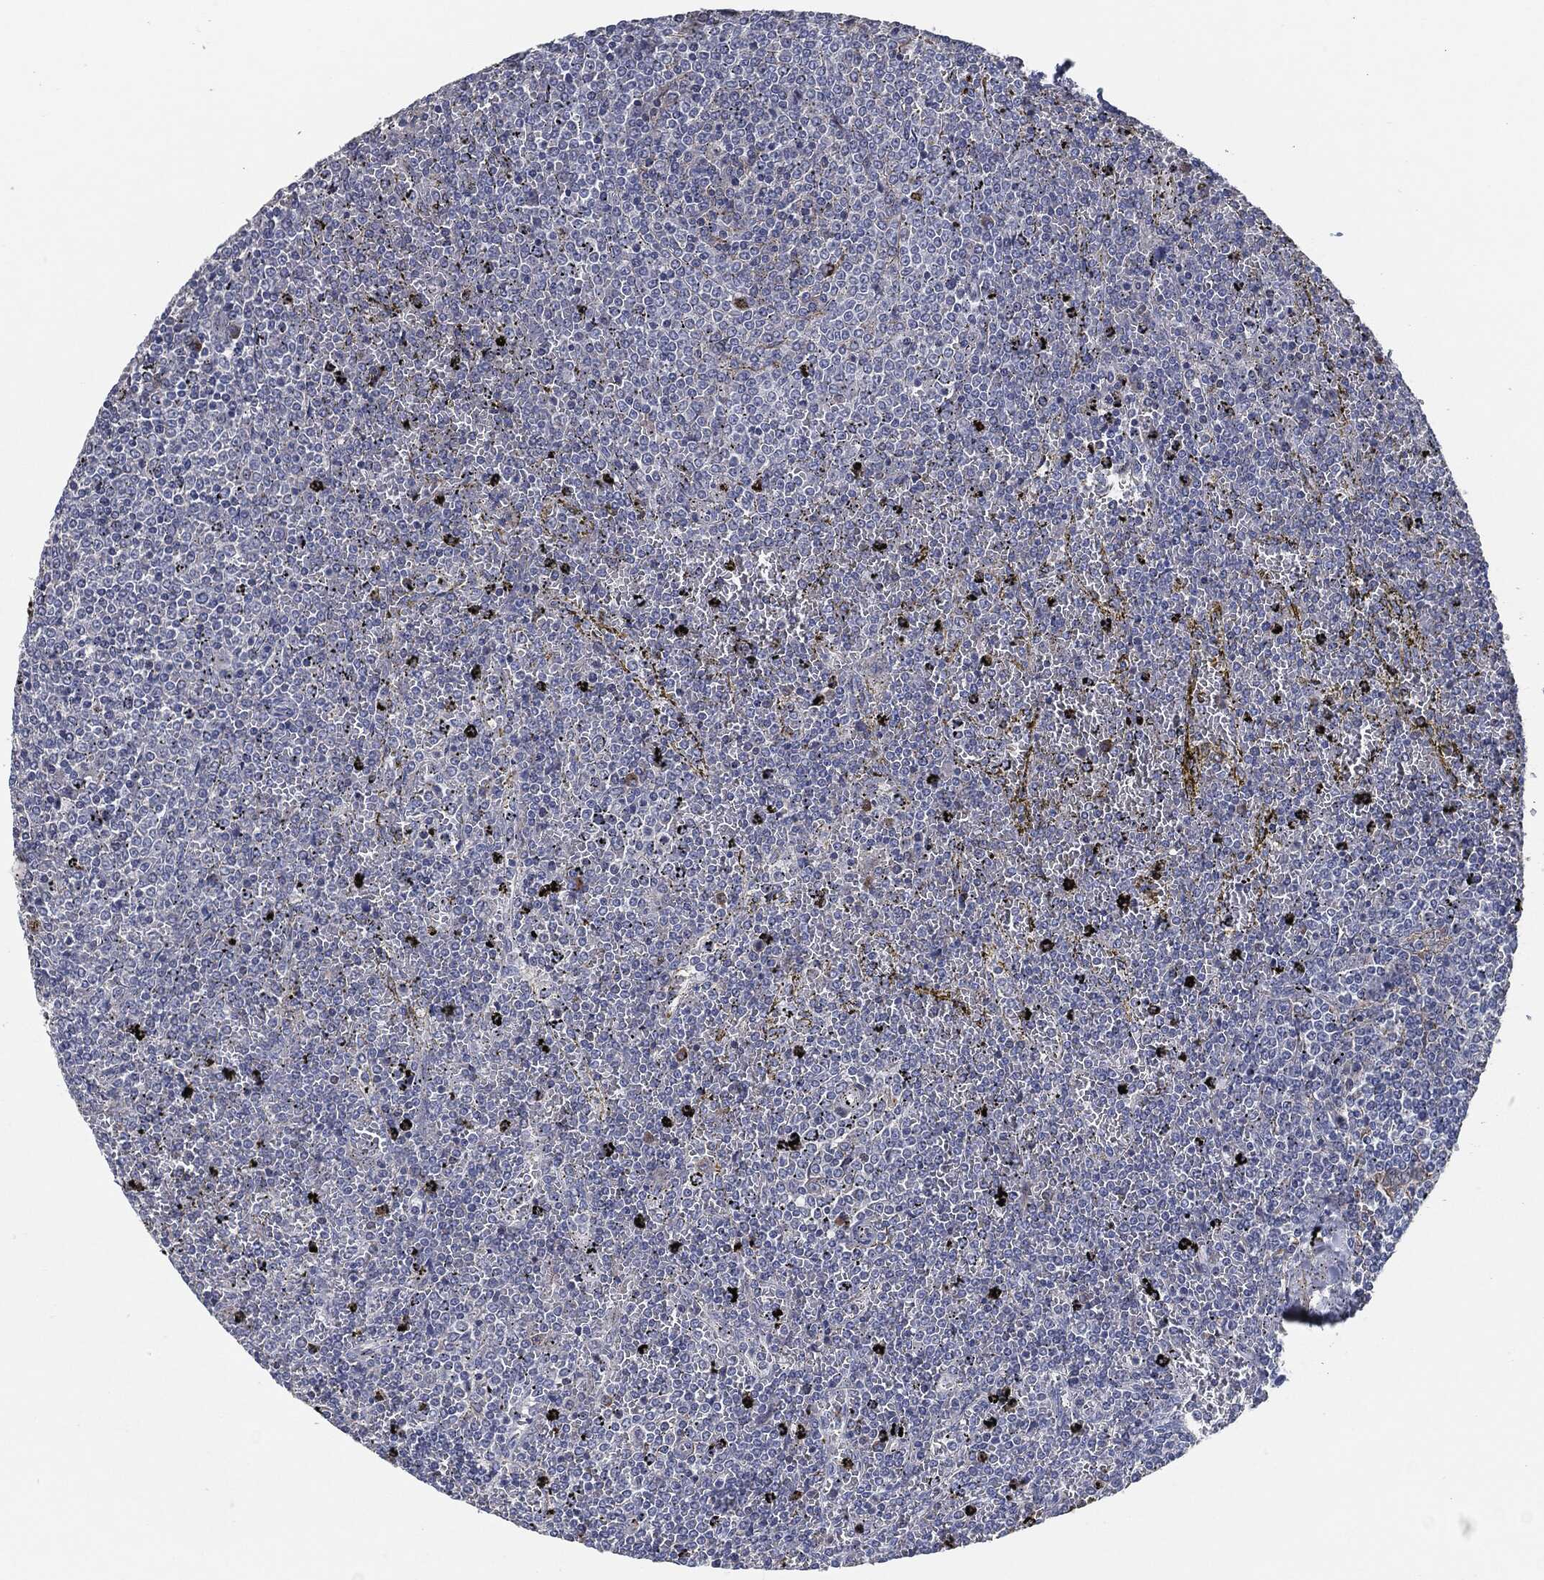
{"staining": {"intensity": "negative", "quantity": "none", "location": "none"}, "tissue": "lymphoma", "cell_type": "Tumor cells", "image_type": "cancer", "snomed": [{"axis": "morphology", "description": "Malignant lymphoma, non-Hodgkin's type, Low grade"}, {"axis": "topography", "description": "Spleen"}], "caption": "Protein analysis of lymphoma reveals no significant expression in tumor cells.", "gene": "SVIL", "patient": {"sex": "female", "age": 77}}